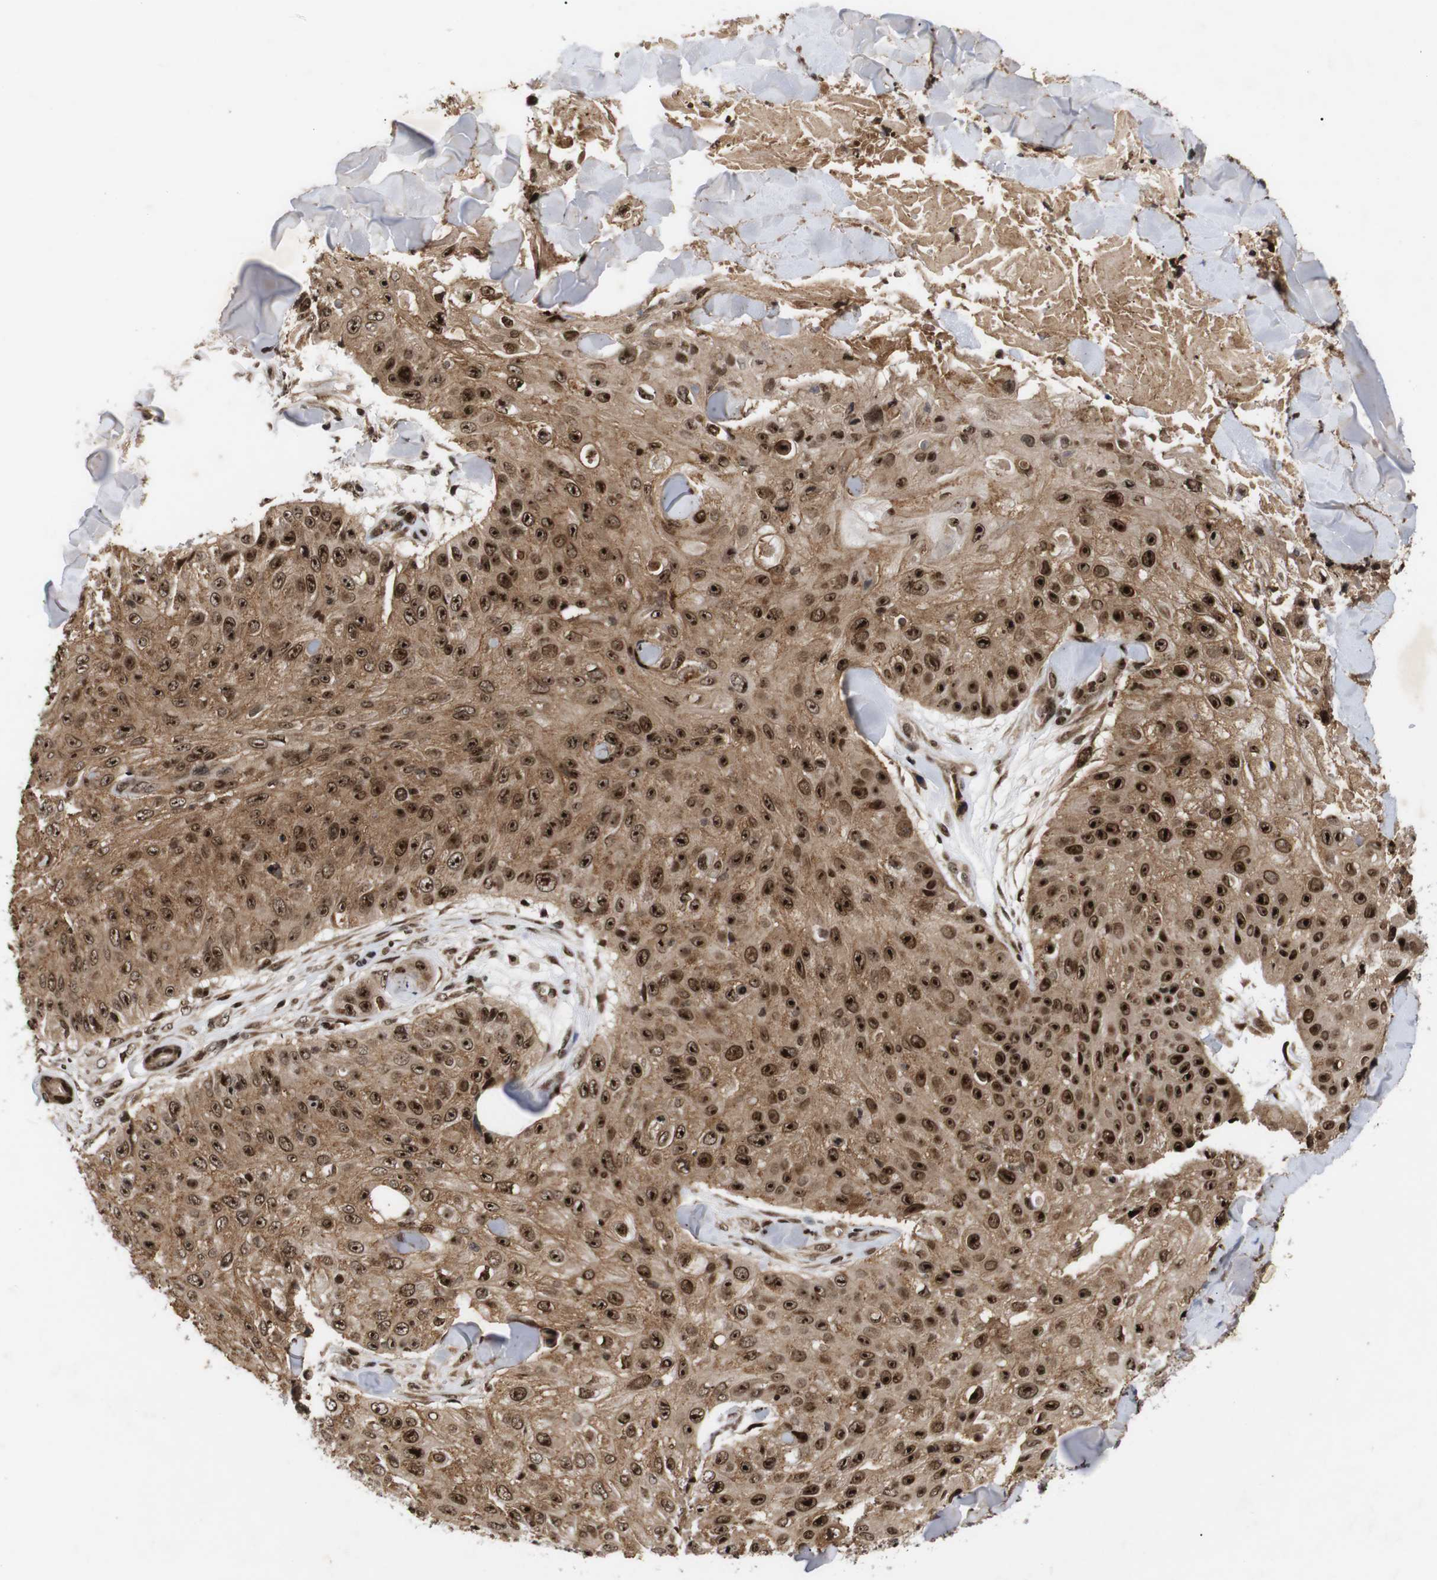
{"staining": {"intensity": "strong", "quantity": ">75%", "location": "cytoplasmic/membranous,nuclear"}, "tissue": "skin cancer", "cell_type": "Tumor cells", "image_type": "cancer", "snomed": [{"axis": "morphology", "description": "Squamous cell carcinoma, NOS"}, {"axis": "topography", "description": "Skin"}], "caption": "An immunohistochemistry (IHC) micrograph of neoplastic tissue is shown. Protein staining in brown labels strong cytoplasmic/membranous and nuclear positivity in skin squamous cell carcinoma within tumor cells.", "gene": "KIF23", "patient": {"sex": "male", "age": 86}}